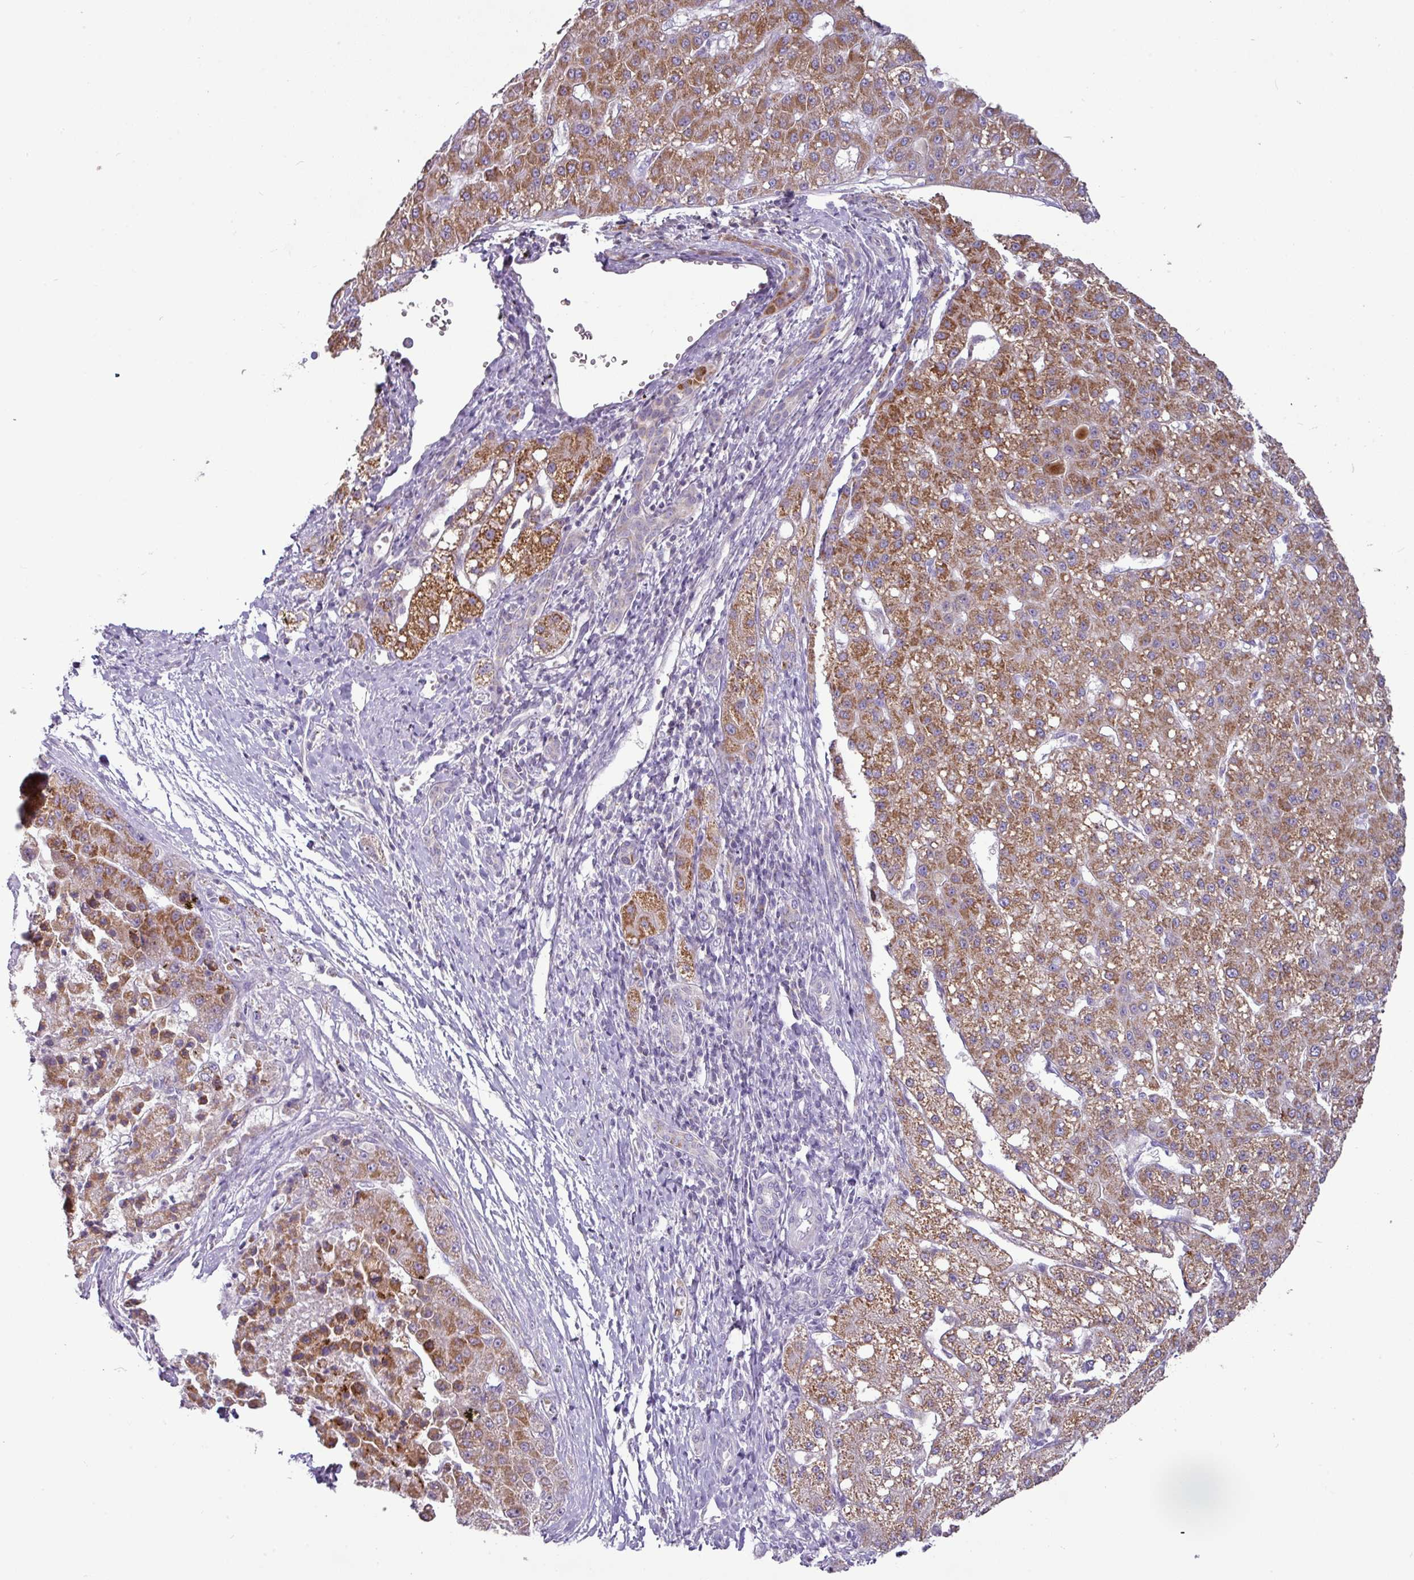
{"staining": {"intensity": "moderate", "quantity": ">75%", "location": "cytoplasmic/membranous"}, "tissue": "liver cancer", "cell_type": "Tumor cells", "image_type": "cancer", "snomed": [{"axis": "morphology", "description": "Carcinoma, Hepatocellular, NOS"}, {"axis": "topography", "description": "Liver"}], "caption": "The image exhibits a brown stain indicating the presence of a protein in the cytoplasmic/membranous of tumor cells in liver cancer.", "gene": "TRAPPC1", "patient": {"sex": "male", "age": 67}}